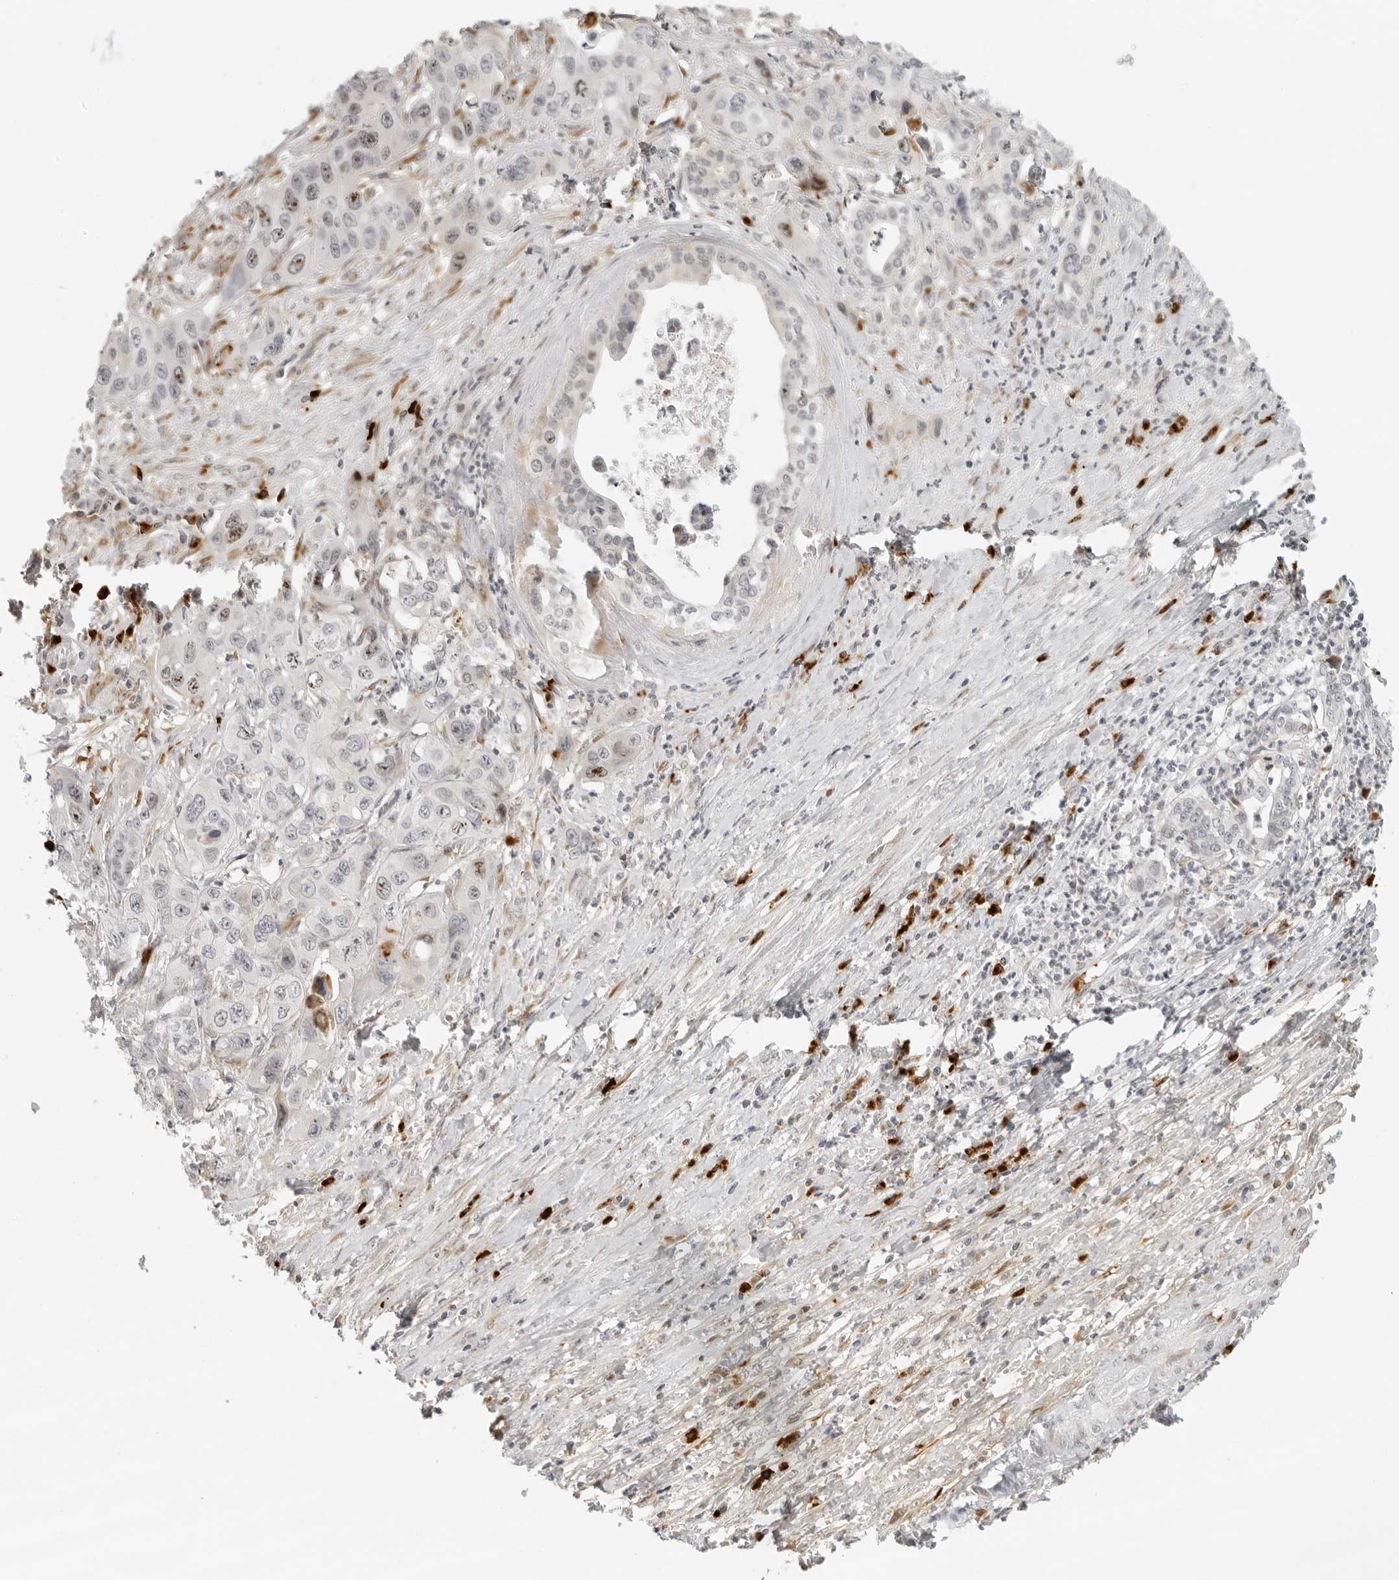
{"staining": {"intensity": "moderate", "quantity": "<25%", "location": "nuclear"}, "tissue": "liver cancer", "cell_type": "Tumor cells", "image_type": "cancer", "snomed": [{"axis": "morphology", "description": "Cholangiocarcinoma"}, {"axis": "topography", "description": "Liver"}], "caption": "A brown stain labels moderate nuclear expression of a protein in liver cancer (cholangiocarcinoma) tumor cells. The staining is performed using DAB brown chromogen to label protein expression. The nuclei are counter-stained blue using hematoxylin.", "gene": "ZNF678", "patient": {"sex": "female", "age": 61}}